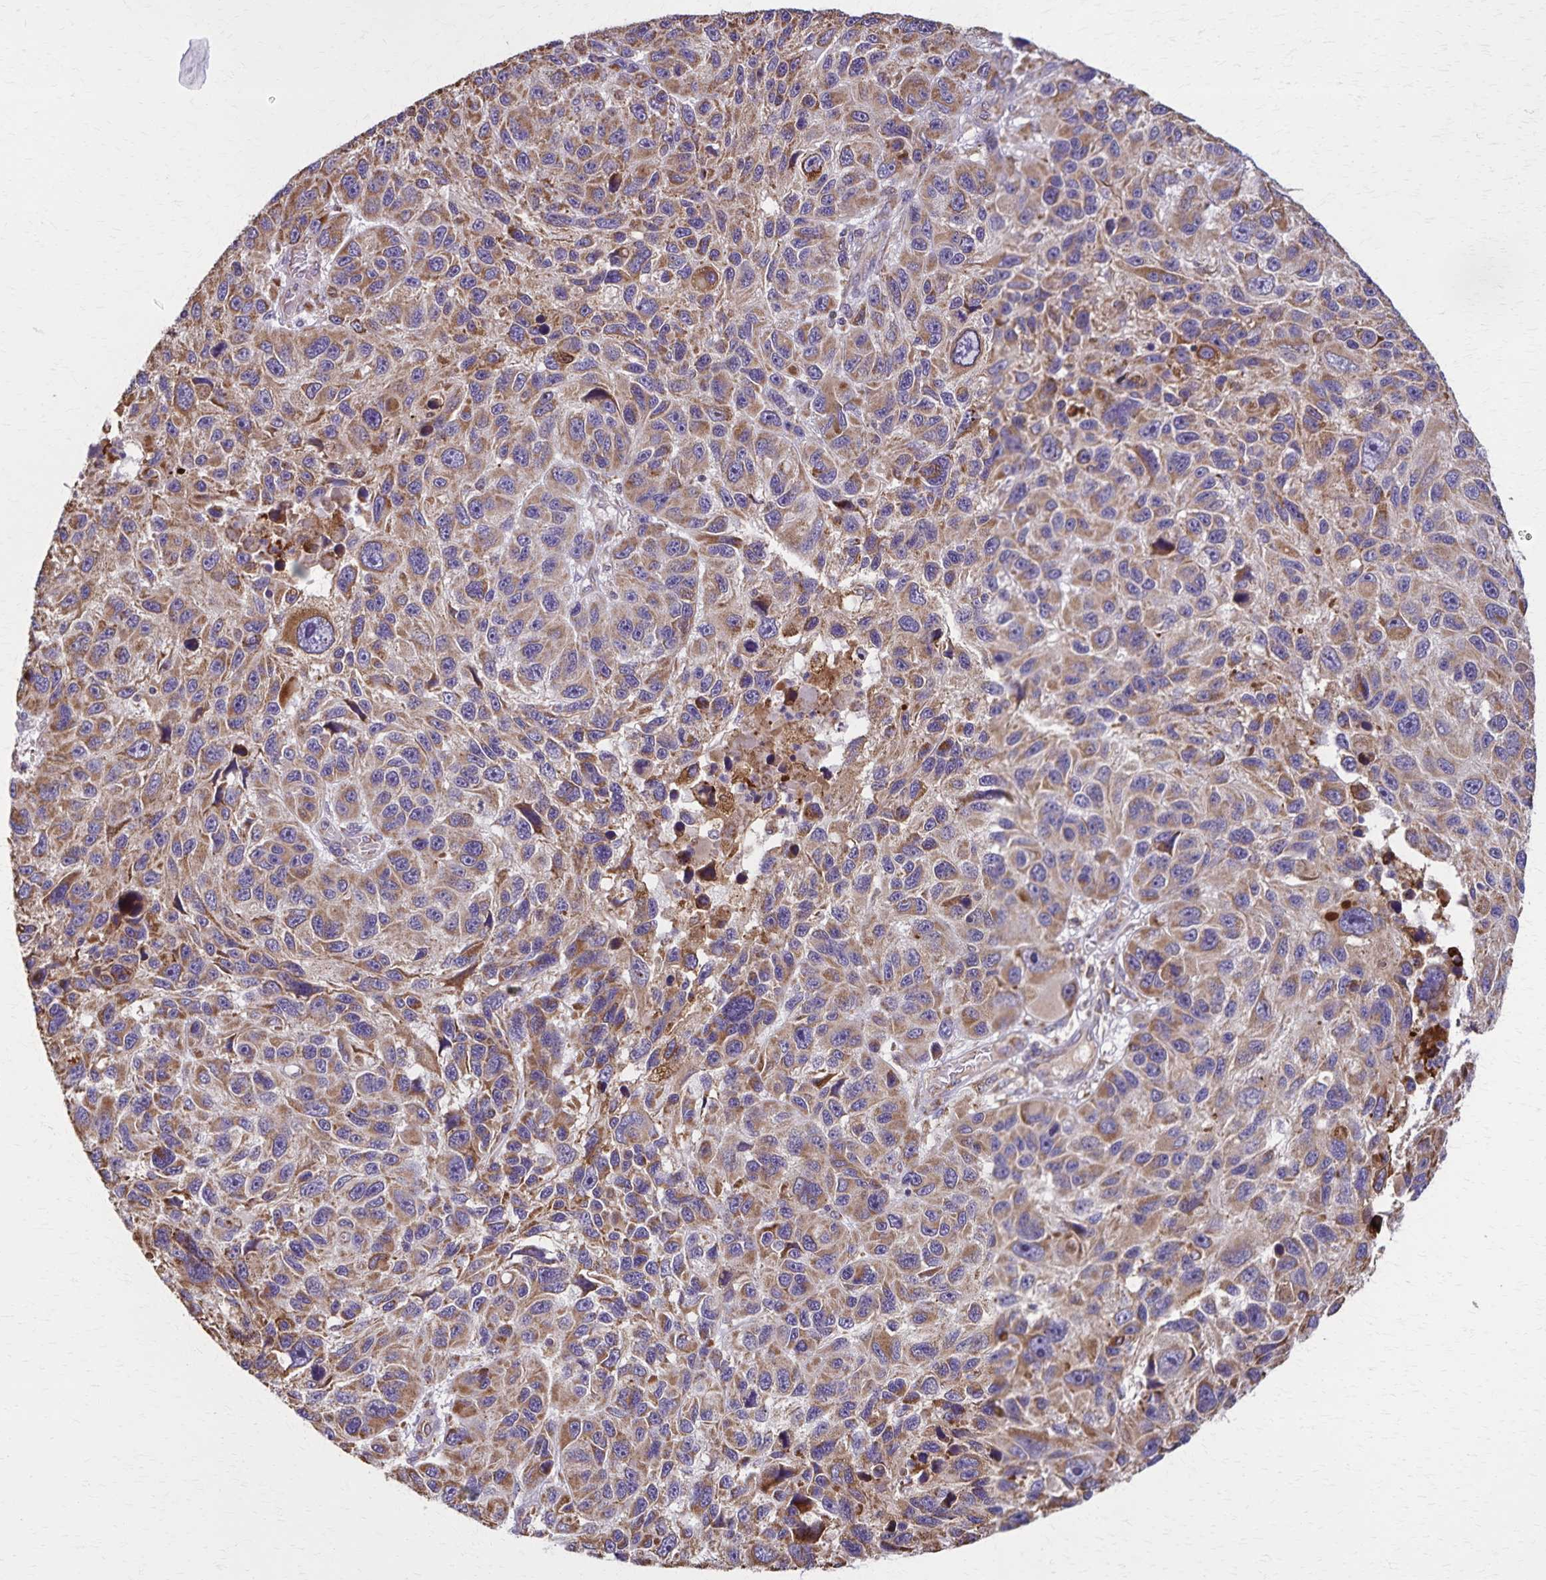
{"staining": {"intensity": "moderate", "quantity": ">75%", "location": "cytoplasmic/membranous"}, "tissue": "melanoma", "cell_type": "Tumor cells", "image_type": "cancer", "snomed": [{"axis": "morphology", "description": "Malignant melanoma, NOS"}, {"axis": "topography", "description": "Skin"}], "caption": "High-magnification brightfield microscopy of melanoma stained with DAB (3,3'-diaminobenzidine) (brown) and counterstained with hematoxylin (blue). tumor cells exhibit moderate cytoplasmic/membranous staining is seen in about>75% of cells. Nuclei are stained in blue.", "gene": "RNF10", "patient": {"sex": "male", "age": 53}}